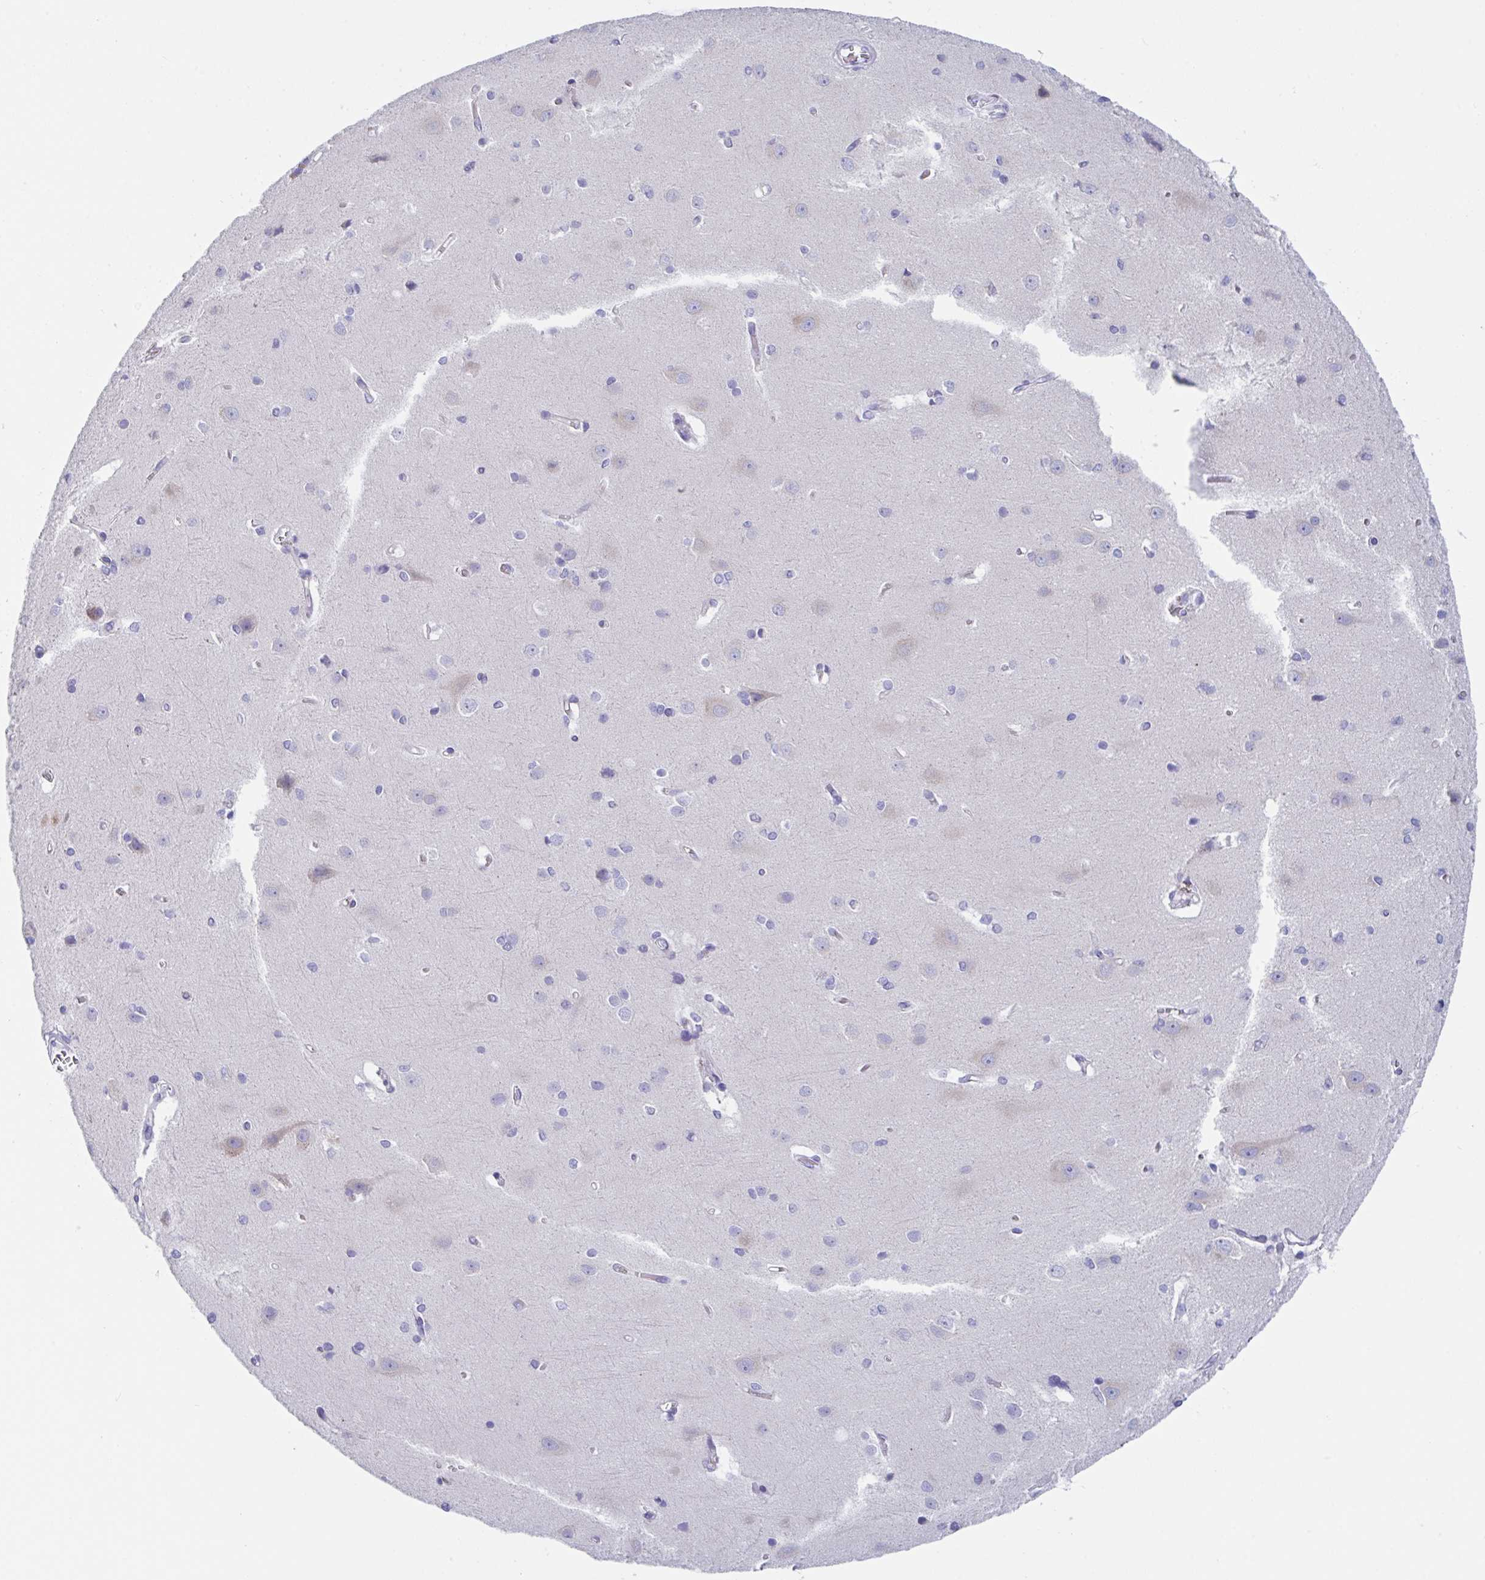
{"staining": {"intensity": "negative", "quantity": "none", "location": "none"}, "tissue": "cerebral cortex", "cell_type": "Endothelial cells", "image_type": "normal", "snomed": [{"axis": "morphology", "description": "Normal tissue, NOS"}, {"axis": "topography", "description": "Cerebral cortex"}], "caption": "An IHC histopathology image of unremarkable cerebral cortex is shown. There is no staining in endothelial cells of cerebral cortex. (Immunohistochemistry (ihc), brightfield microscopy, high magnification).", "gene": "ZPBP", "patient": {"sex": "male", "age": 37}}